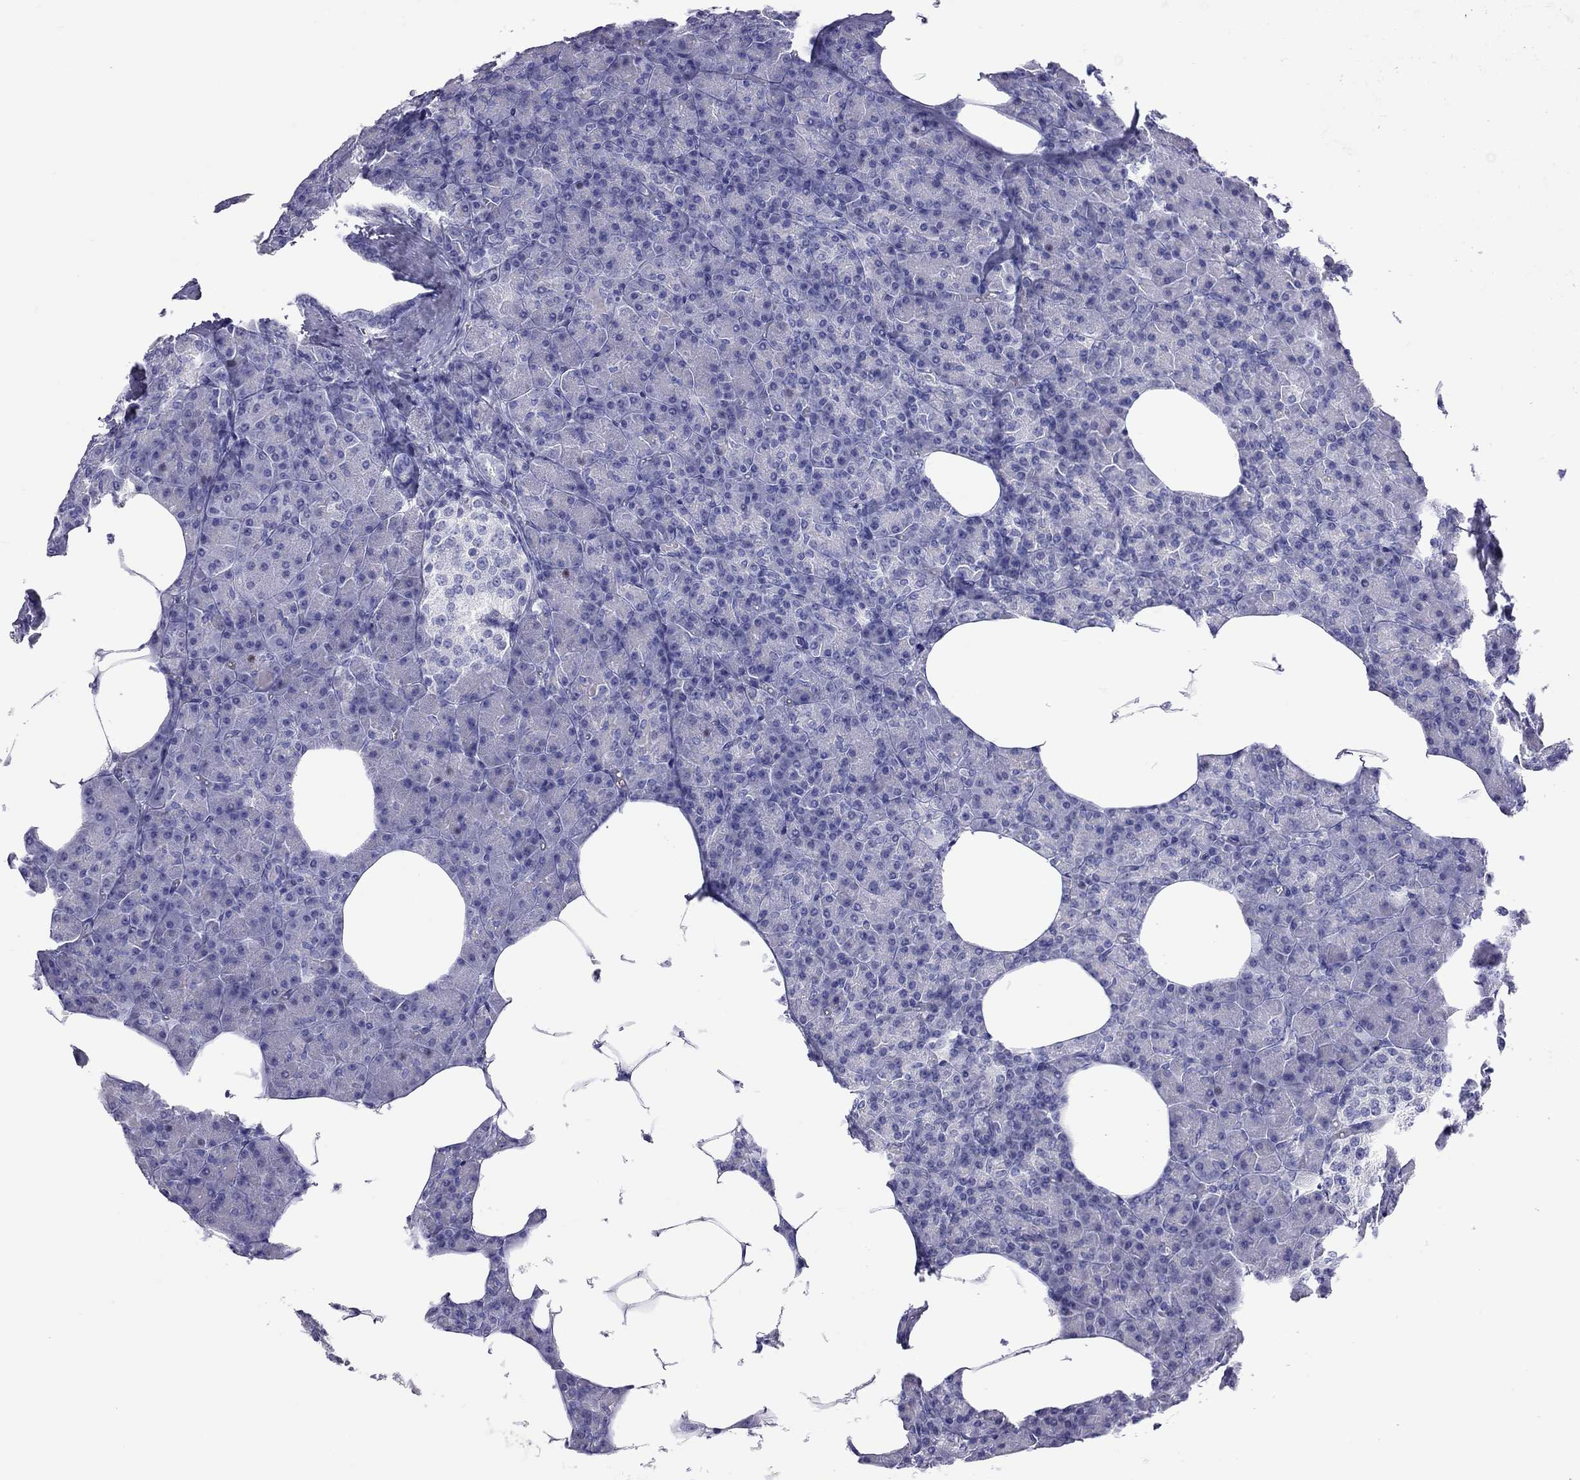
{"staining": {"intensity": "negative", "quantity": "none", "location": "none"}, "tissue": "pancreas", "cell_type": "Exocrine glandular cells", "image_type": "normal", "snomed": [{"axis": "morphology", "description": "Normal tissue, NOS"}, {"axis": "topography", "description": "Pancreas"}], "caption": "Pancreas stained for a protein using immunohistochemistry shows no expression exocrine glandular cells.", "gene": "STAG3", "patient": {"sex": "female", "age": 45}}